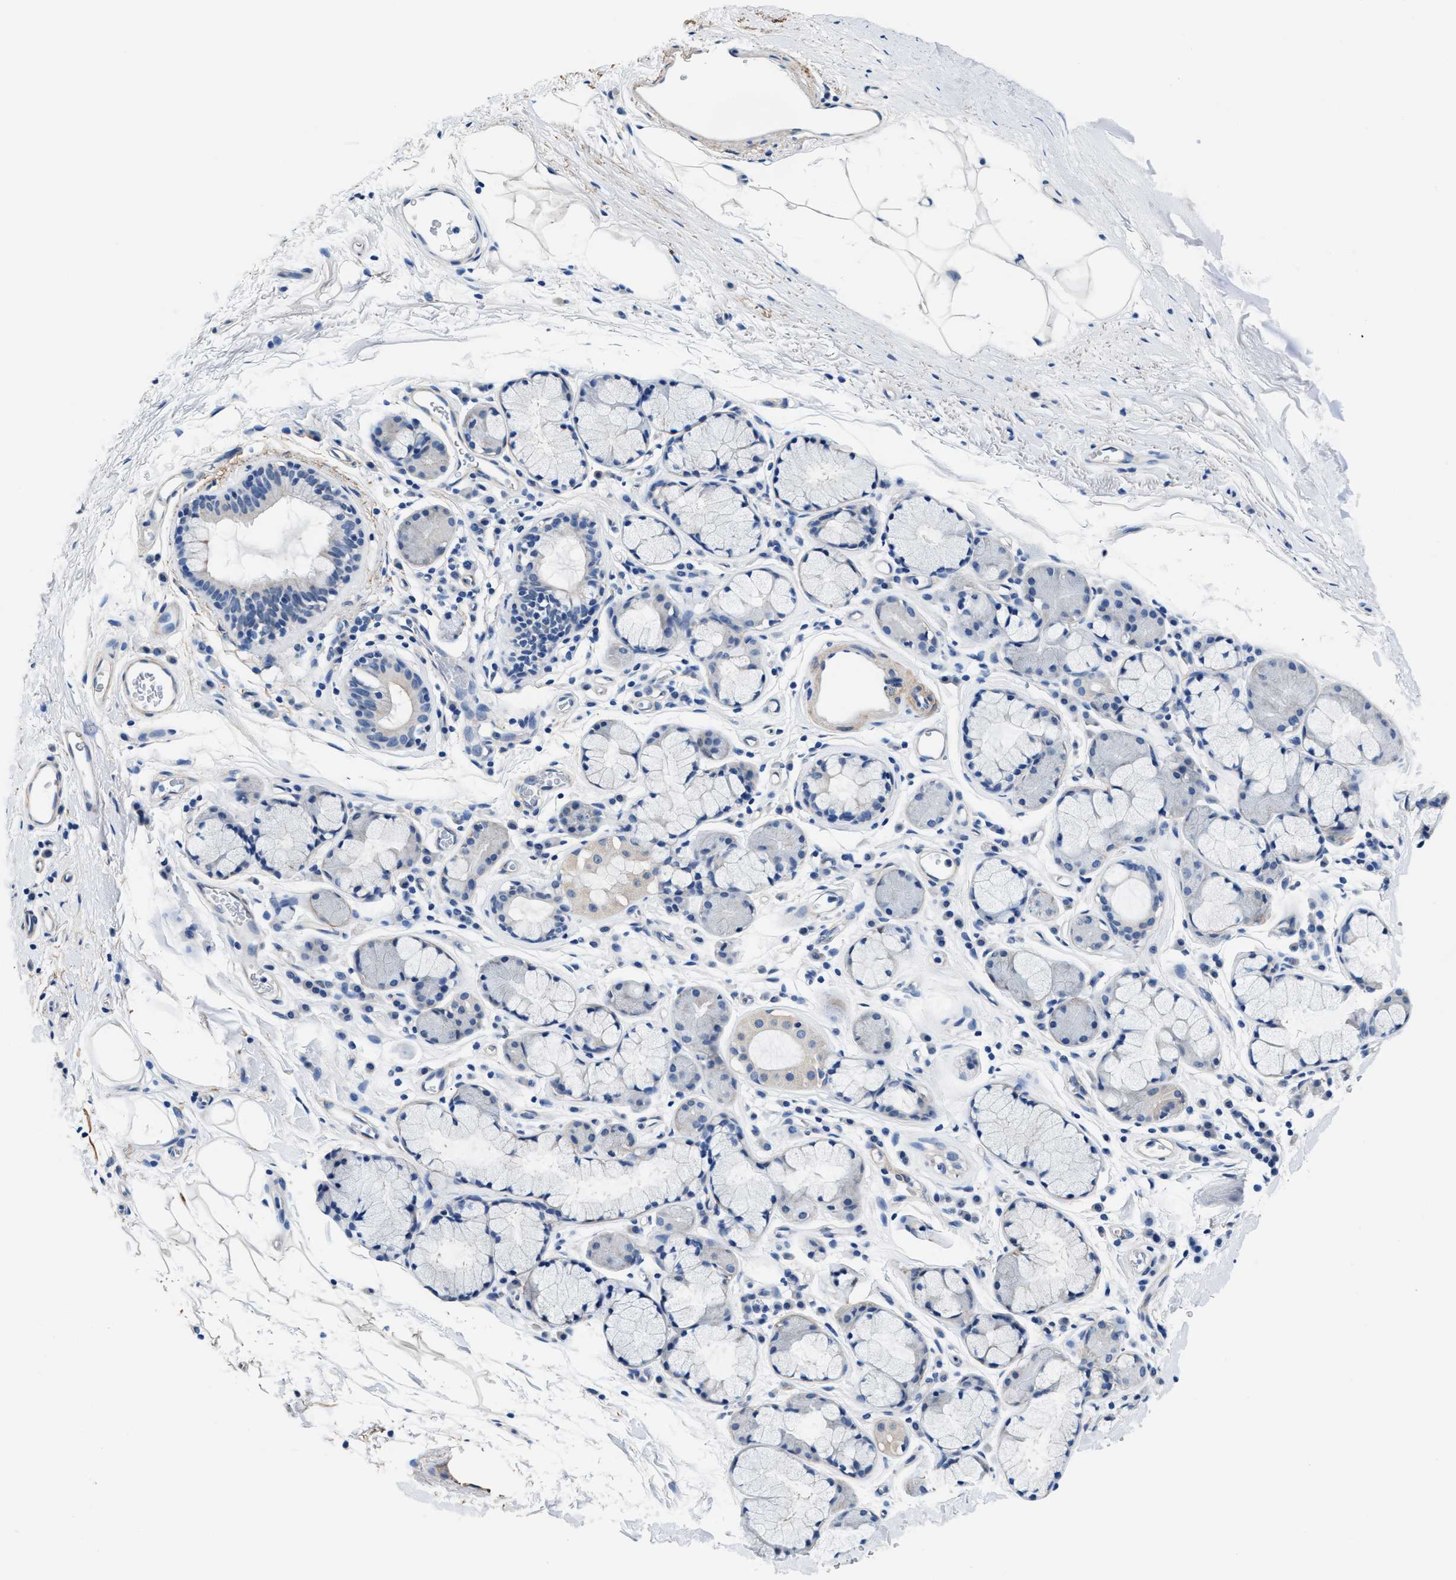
{"staining": {"intensity": "weak", "quantity": "<25%", "location": "cytoplasmic/membranous"}, "tissue": "bronchus", "cell_type": "Respiratory epithelial cells", "image_type": "normal", "snomed": [{"axis": "morphology", "description": "Normal tissue, NOS"}, {"axis": "topography", "description": "Cartilage tissue"}, {"axis": "topography", "description": "Bronchus"}], "caption": "Protein analysis of normal bronchus exhibits no significant positivity in respiratory epithelial cells. The staining is performed using DAB brown chromogen with nuclei counter-stained in using hematoxylin.", "gene": "MYH3", "patient": {"sex": "female", "age": 53}}